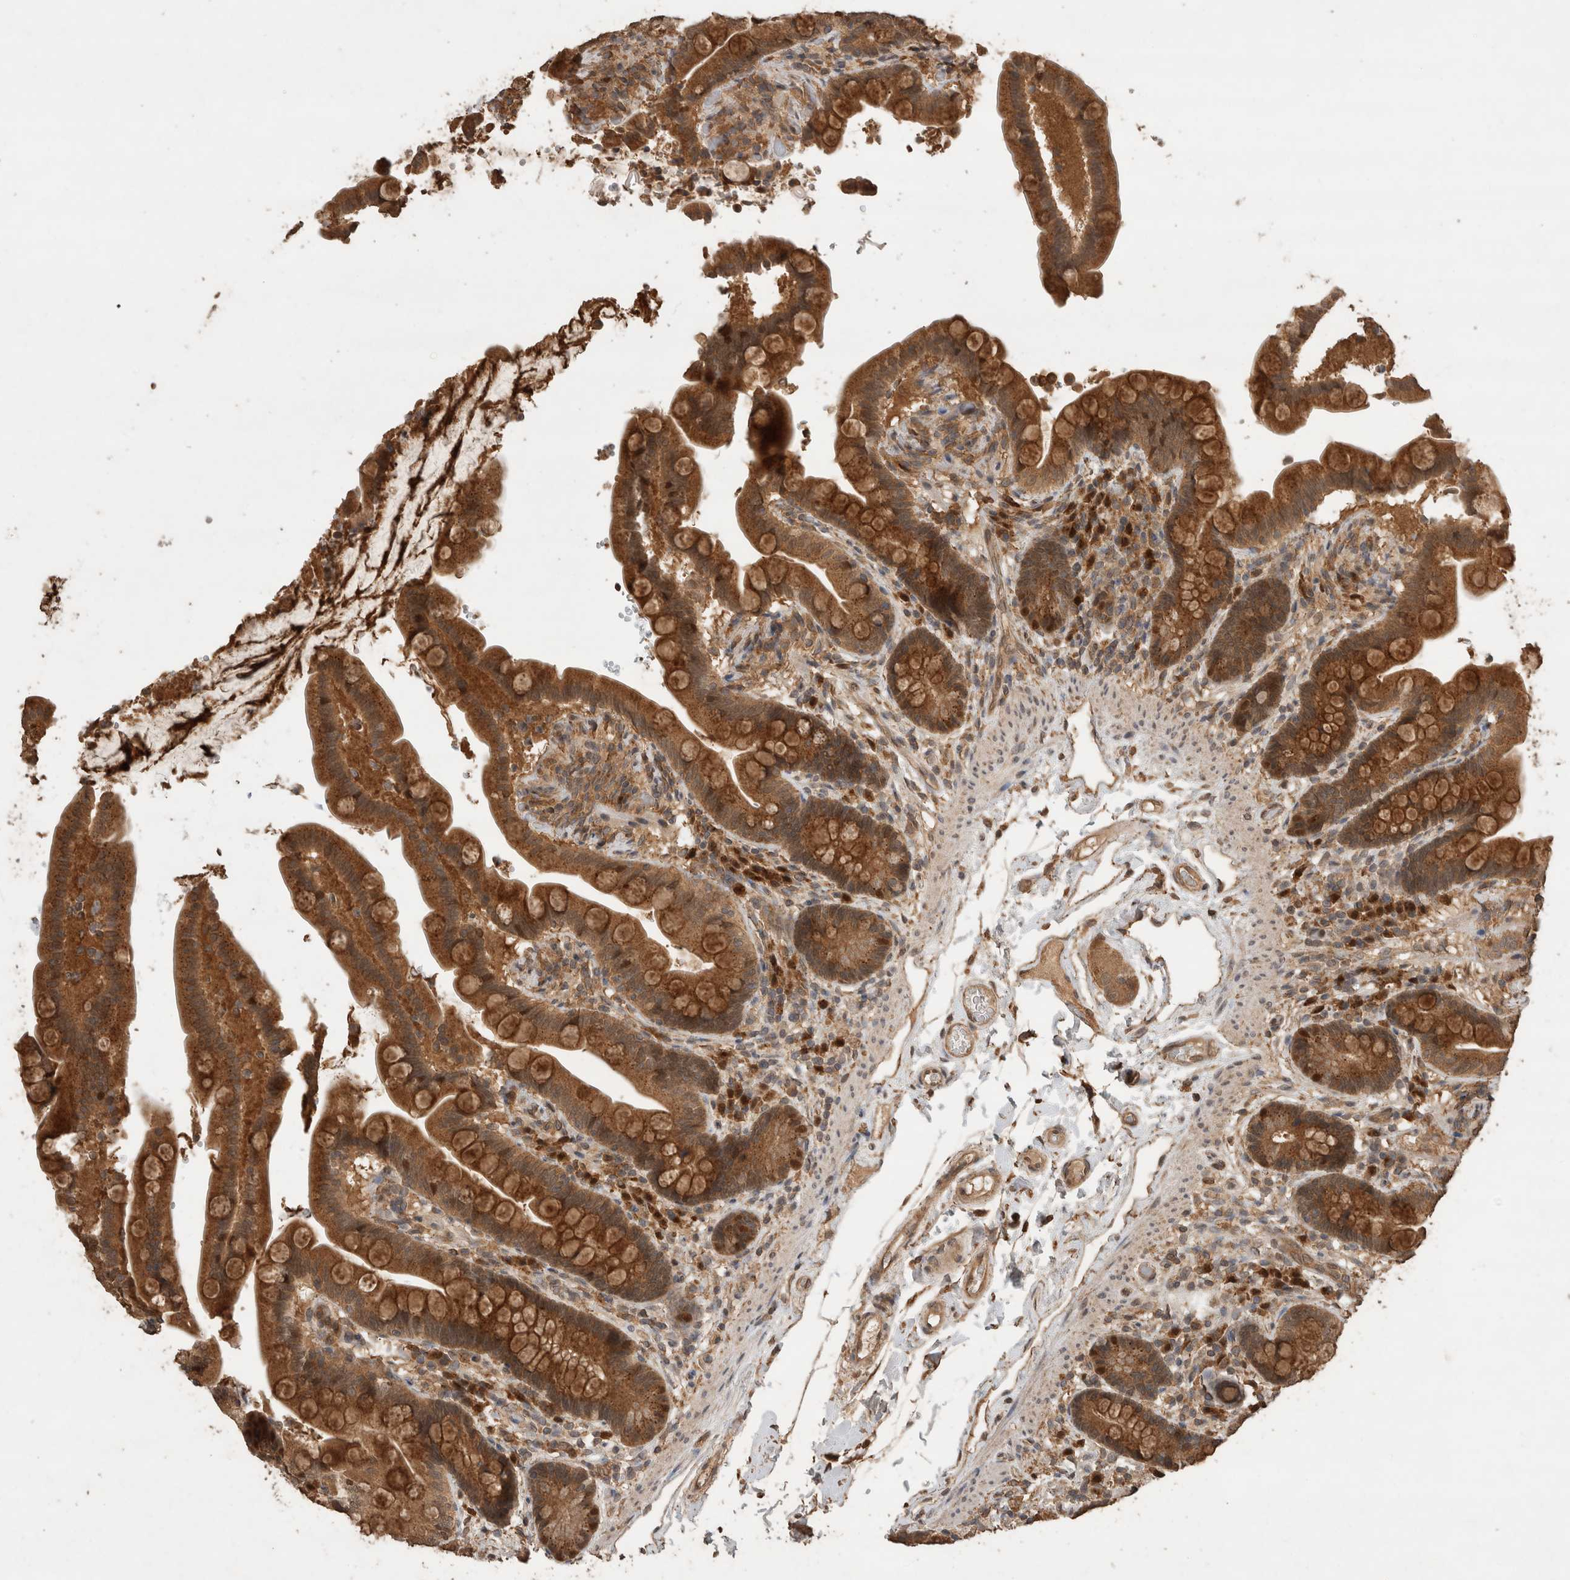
{"staining": {"intensity": "moderate", "quantity": ">75%", "location": "cytoplasmic/membranous"}, "tissue": "colon", "cell_type": "Endothelial cells", "image_type": "normal", "snomed": [{"axis": "morphology", "description": "Normal tissue, NOS"}, {"axis": "topography", "description": "Smooth muscle"}, {"axis": "topography", "description": "Colon"}], "caption": "The photomicrograph reveals staining of normal colon, revealing moderate cytoplasmic/membranous protein staining (brown color) within endothelial cells. (Stains: DAB (3,3'-diaminobenzidine) in brown, nuclei in blue, Microscopy: brightfield microscopy at high magnification).", "gene": "OTUD7B", "patient": {"sex": "male", "age": 73}}